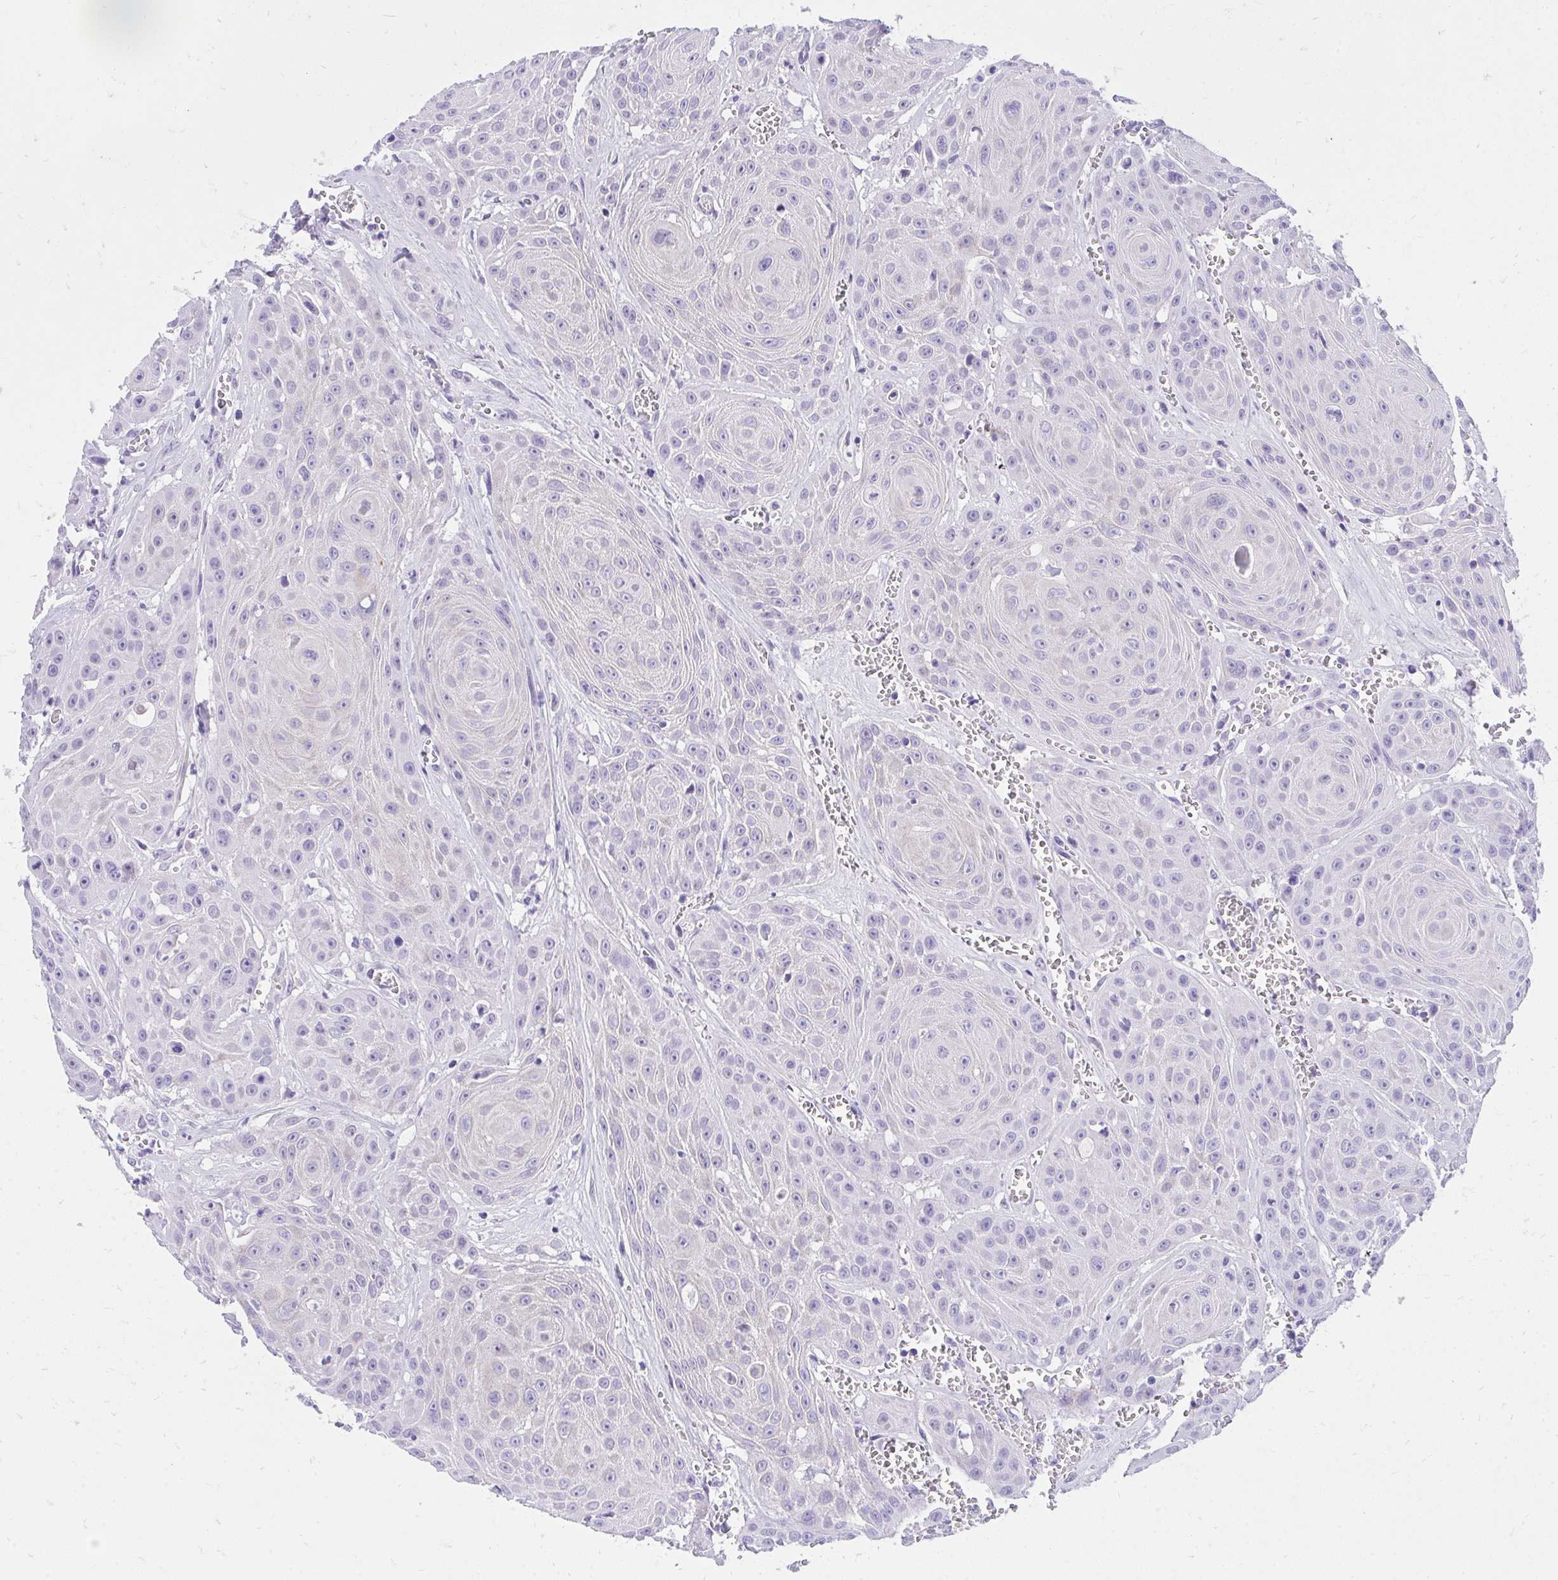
{"staining": {"intensity": "negative", "quantity": "none", "location": "none"}, "tissue": "head and neck cancer", "cell_type": "Tumor cells", "image_type": "cancer", "snomed": [{"axis": "morphology", "description": "Squamous cell carcinoma, NOS"}, {"axis": "topography", "description": "Oral tissue"}, {"axis": "topography", "description": "Head-Neck"}], "caption": "Immunohistochemical staining of human head and neck squamous cell carcinoma shows no significant expression in tumor cells.", "gene": "KLK1", "patient": {"sex": "male", "age": 81}}